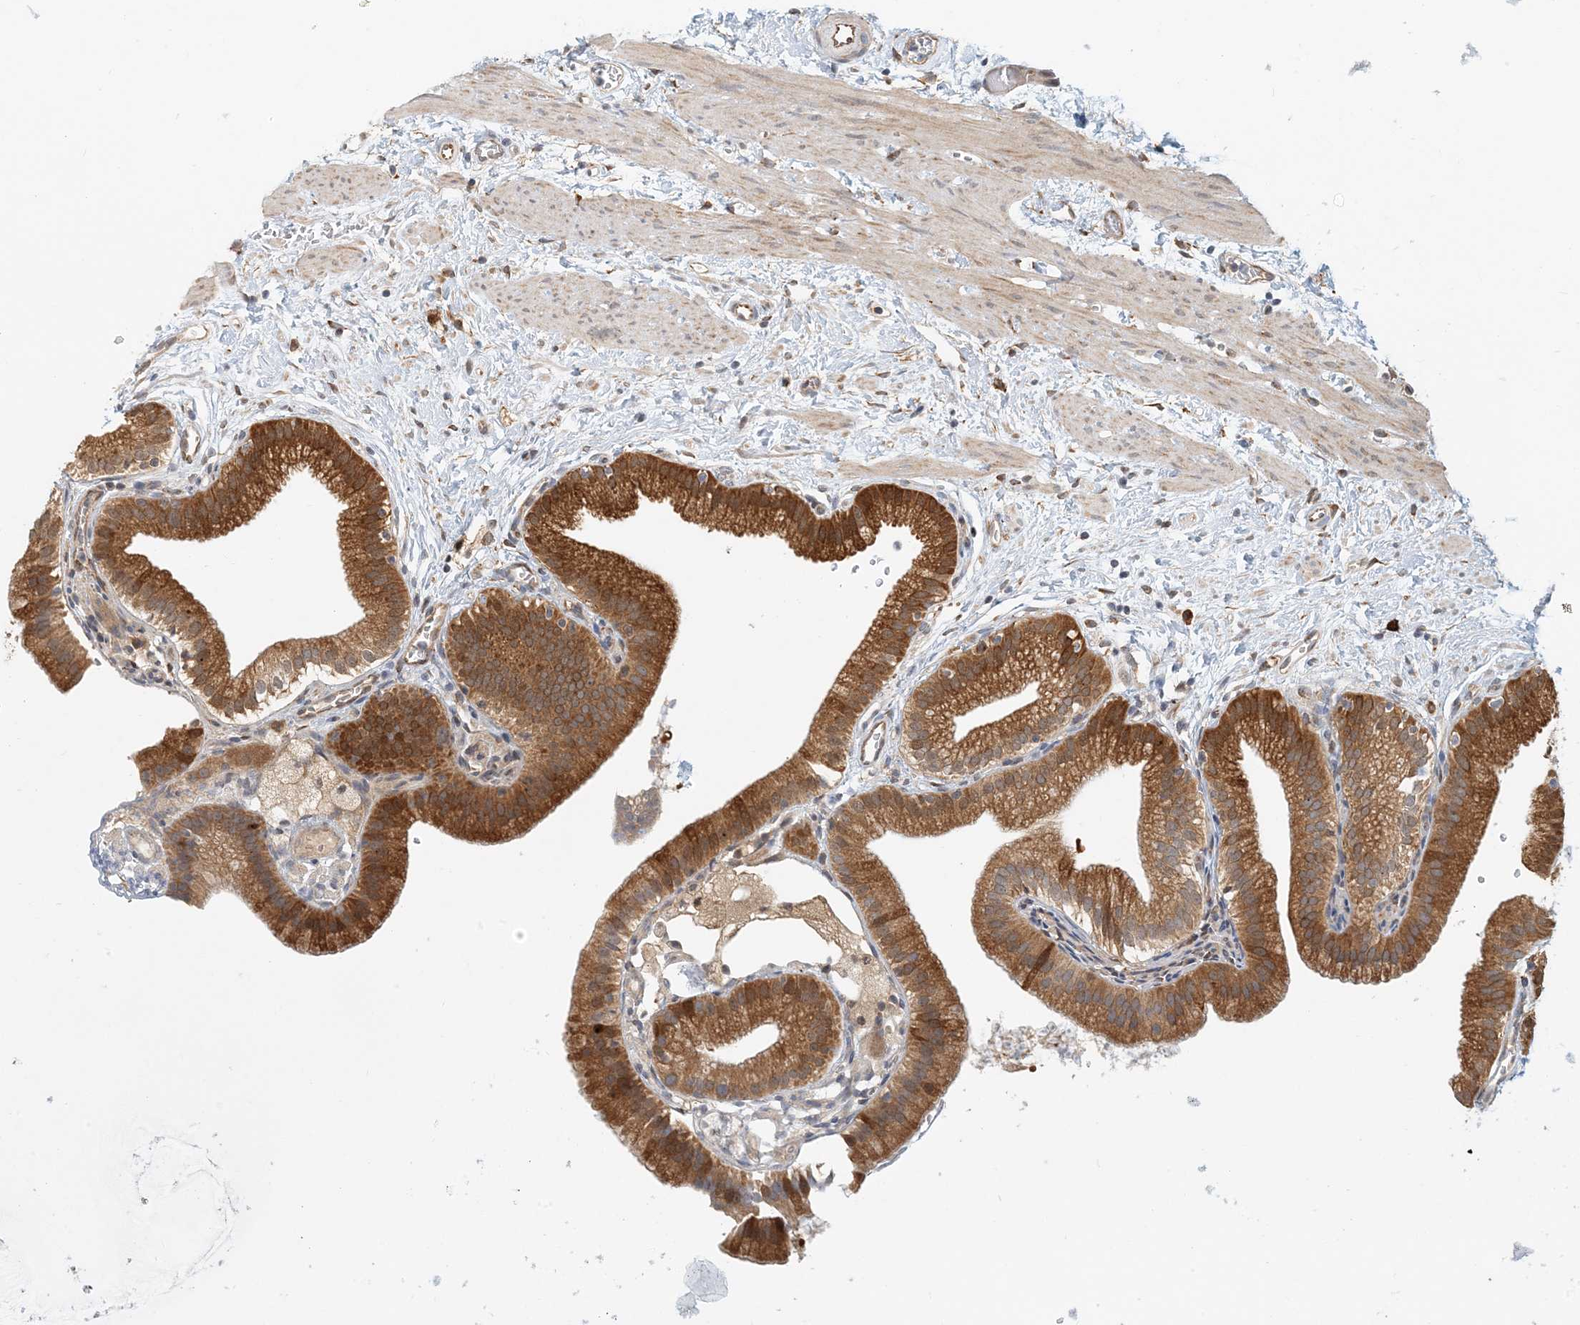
{"staining": {"intensity": "strong", "quantity": ">75%", "location": "cytoplasmic/membranous"}, "tissue": "gallbladder", "cell_type": "Glandular cells", "image_type": "normal", "snomed": [{"axis": "morphology", "description": "Normal tissue, NOS"}, {"axis": "topography", "description": "Gallbladder"}], "caption": "This photomicrograph shows immunohistochemistry (IHC) staining of unremarkable gallbladder, with high strong cytoplasmic/membranous staining in about >75% of glandular cells.", "gene": "HNMT", "patient": {"sex": "male", "age": 55}}